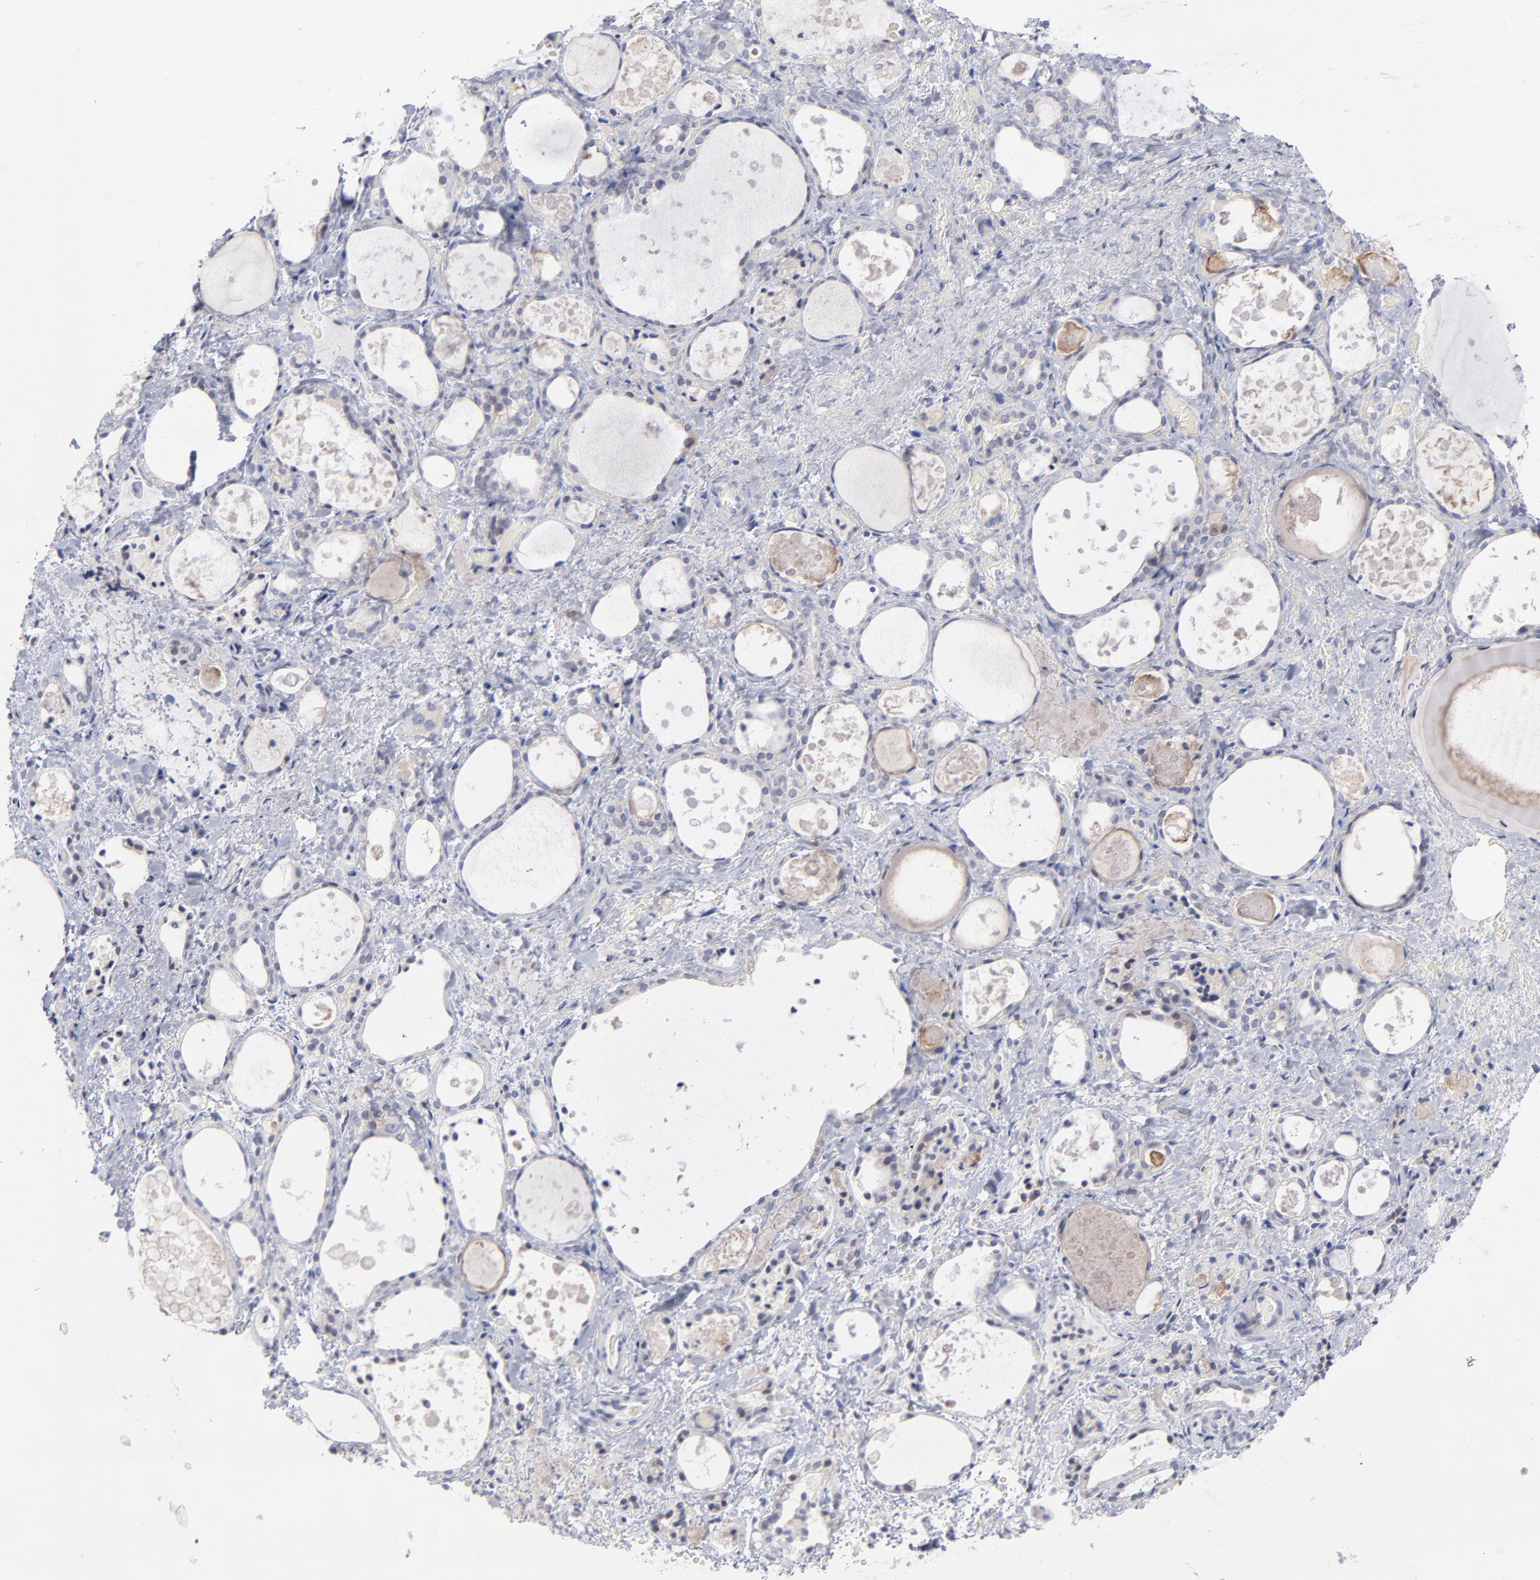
{"staining": {"intensity": "negative", "quantity": "none", "location": "none"}, "tissue": "thyroid gland", "cell_type": "Glandular cells", "image_type": "normal", "snomed": [{"axis": "morphology", "description": "Normal tissue, NOS"}, {"axis": "topography", "description": "Thyroid gland"}], "caption": "Glandular cells are negative for brown protein staining in normal thyroid gland. Brightfield microscopy of IHC stained with DAB (brown) and hematoxylin (blue), captured at high magnification.", "gene": "RPS24", "patient": {"sex": "female", "age": 75}}